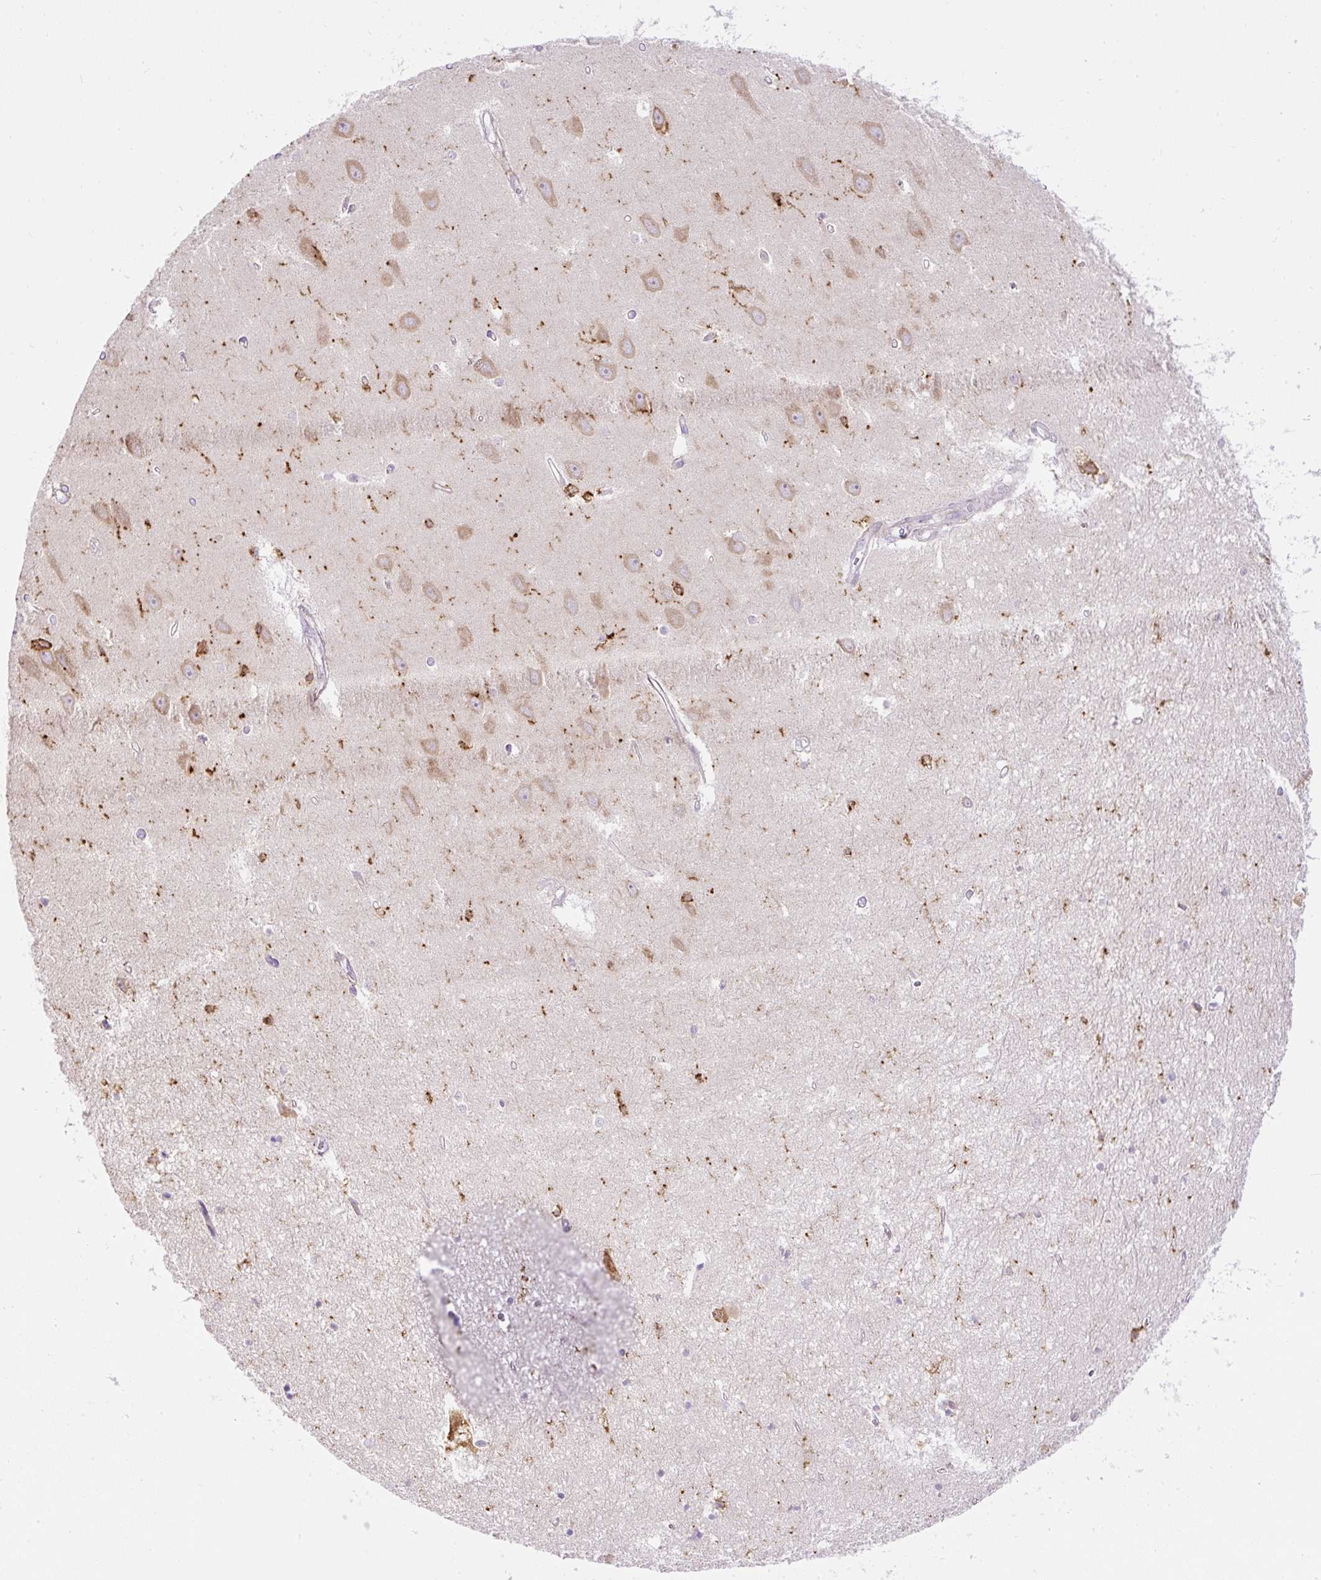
{"staining": {"intensity": "negative", "quantity": "none", "location": "none"}, "tissue": "hippocampus", "cell_type": "Glial cells", "image_type": "normal", "snomed": [{"axis": "morphology", "description": "Normal tissue, NOS"}, {"axis": "topography", "description": "Hippocampus"}], "caption": "Glial cells show no significant protein staining in benign hippocampus. (DAB immunohistochemistry with hematoxylin counter stain).", "gene": "CFAP47", "patient": {"sex": "female", "age": 64}}